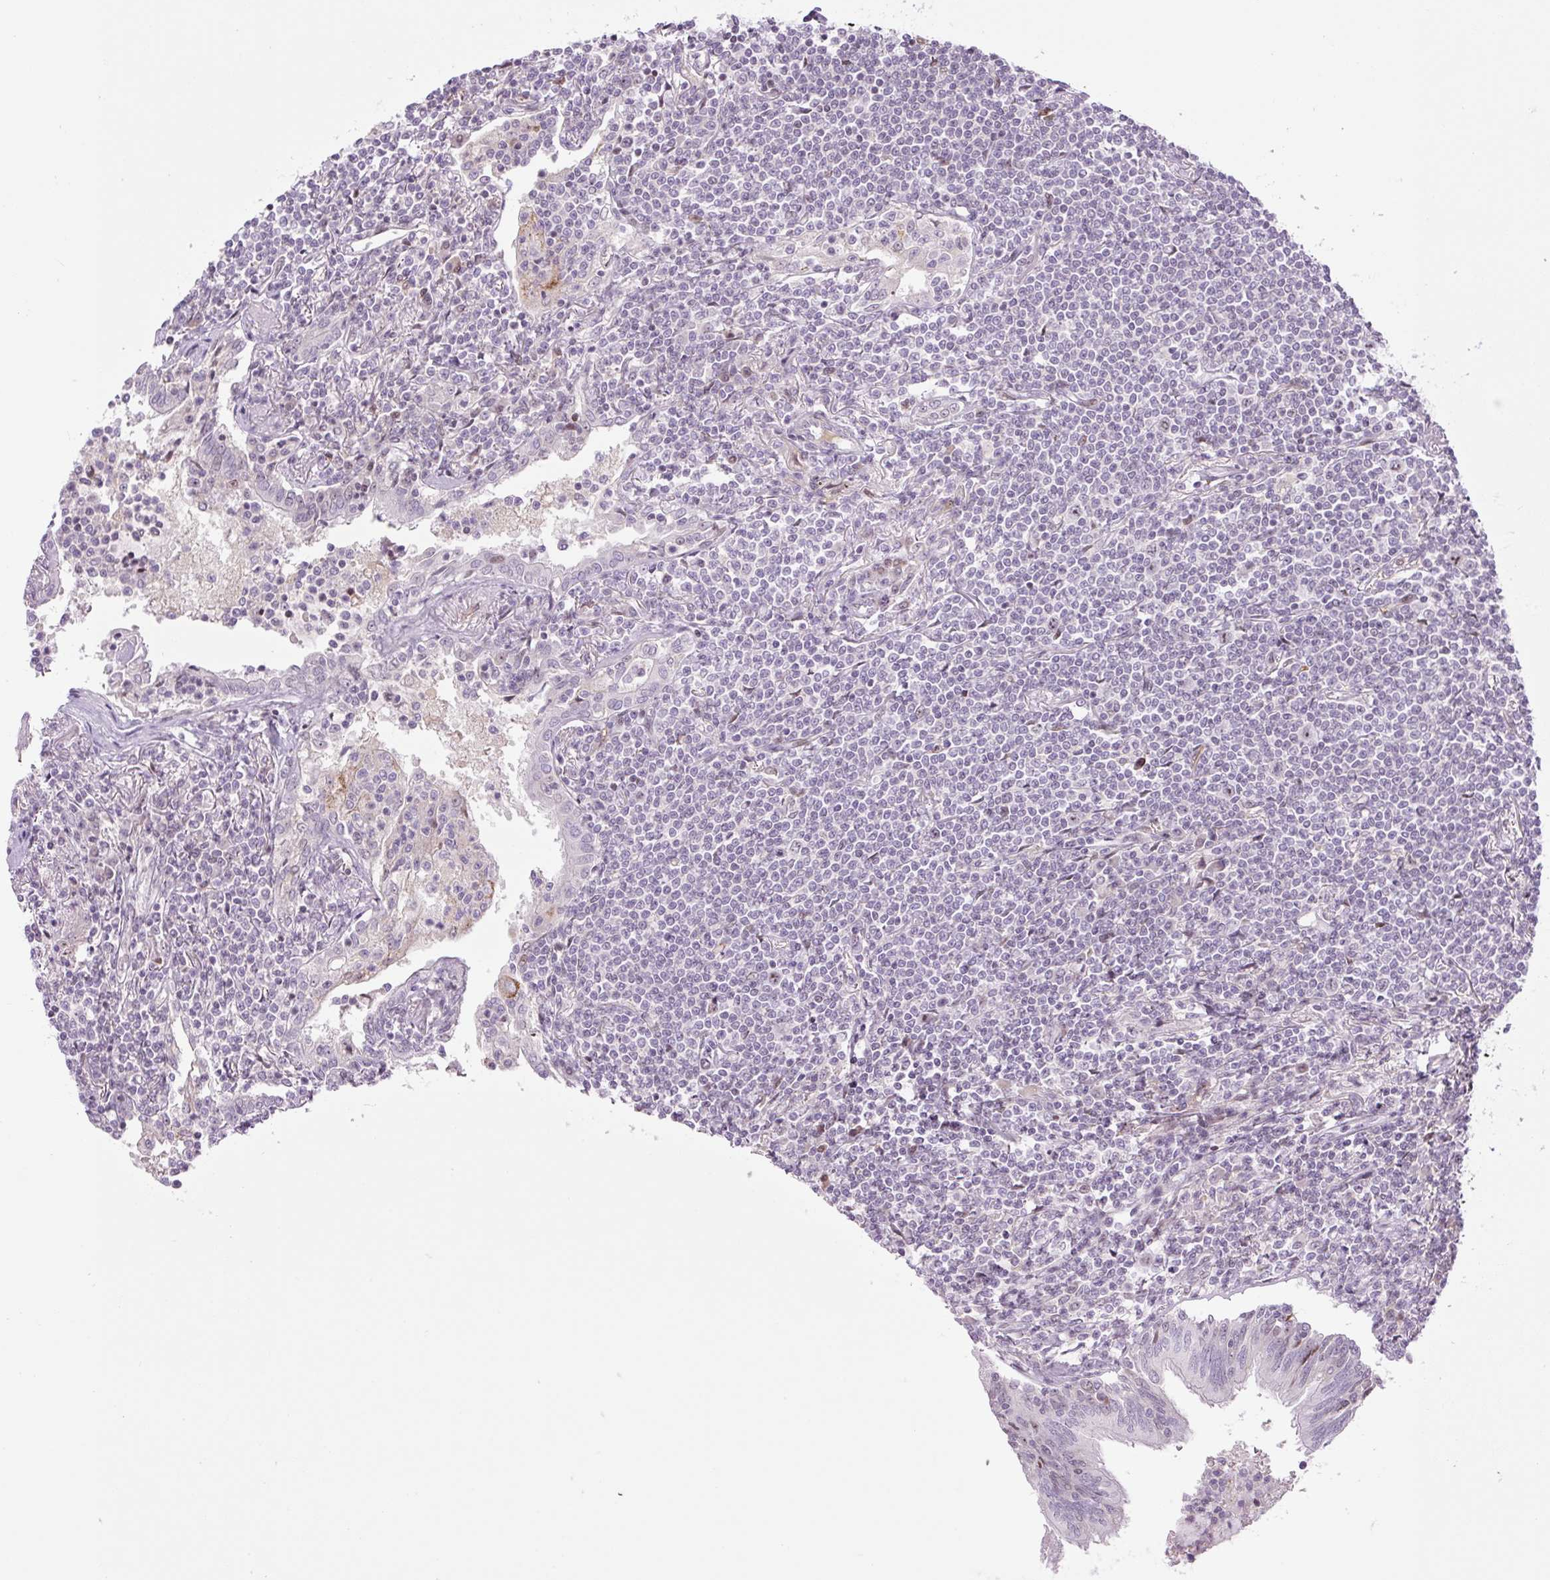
{"staining": {"intensity": "negative", "quantity": "none", "location": "none"}, "tissue": "lymphoma", "cell_type": "Tumor cells", "image_type": "cancer", "snomed": [{"axis": "morphology", "description": "Malignant lymphoma, non-Hodgkin's type, Low grade"}, {"axis": "topography", "description": "Lung"}], "caption": "Image shows no protein staining in tumor cells of lymphoma tissue. (DAB immunohistochemistry with hematoxylin counter stain).", "gene": "ZNF417", "patient": {"sex": "female", "age": 71}}